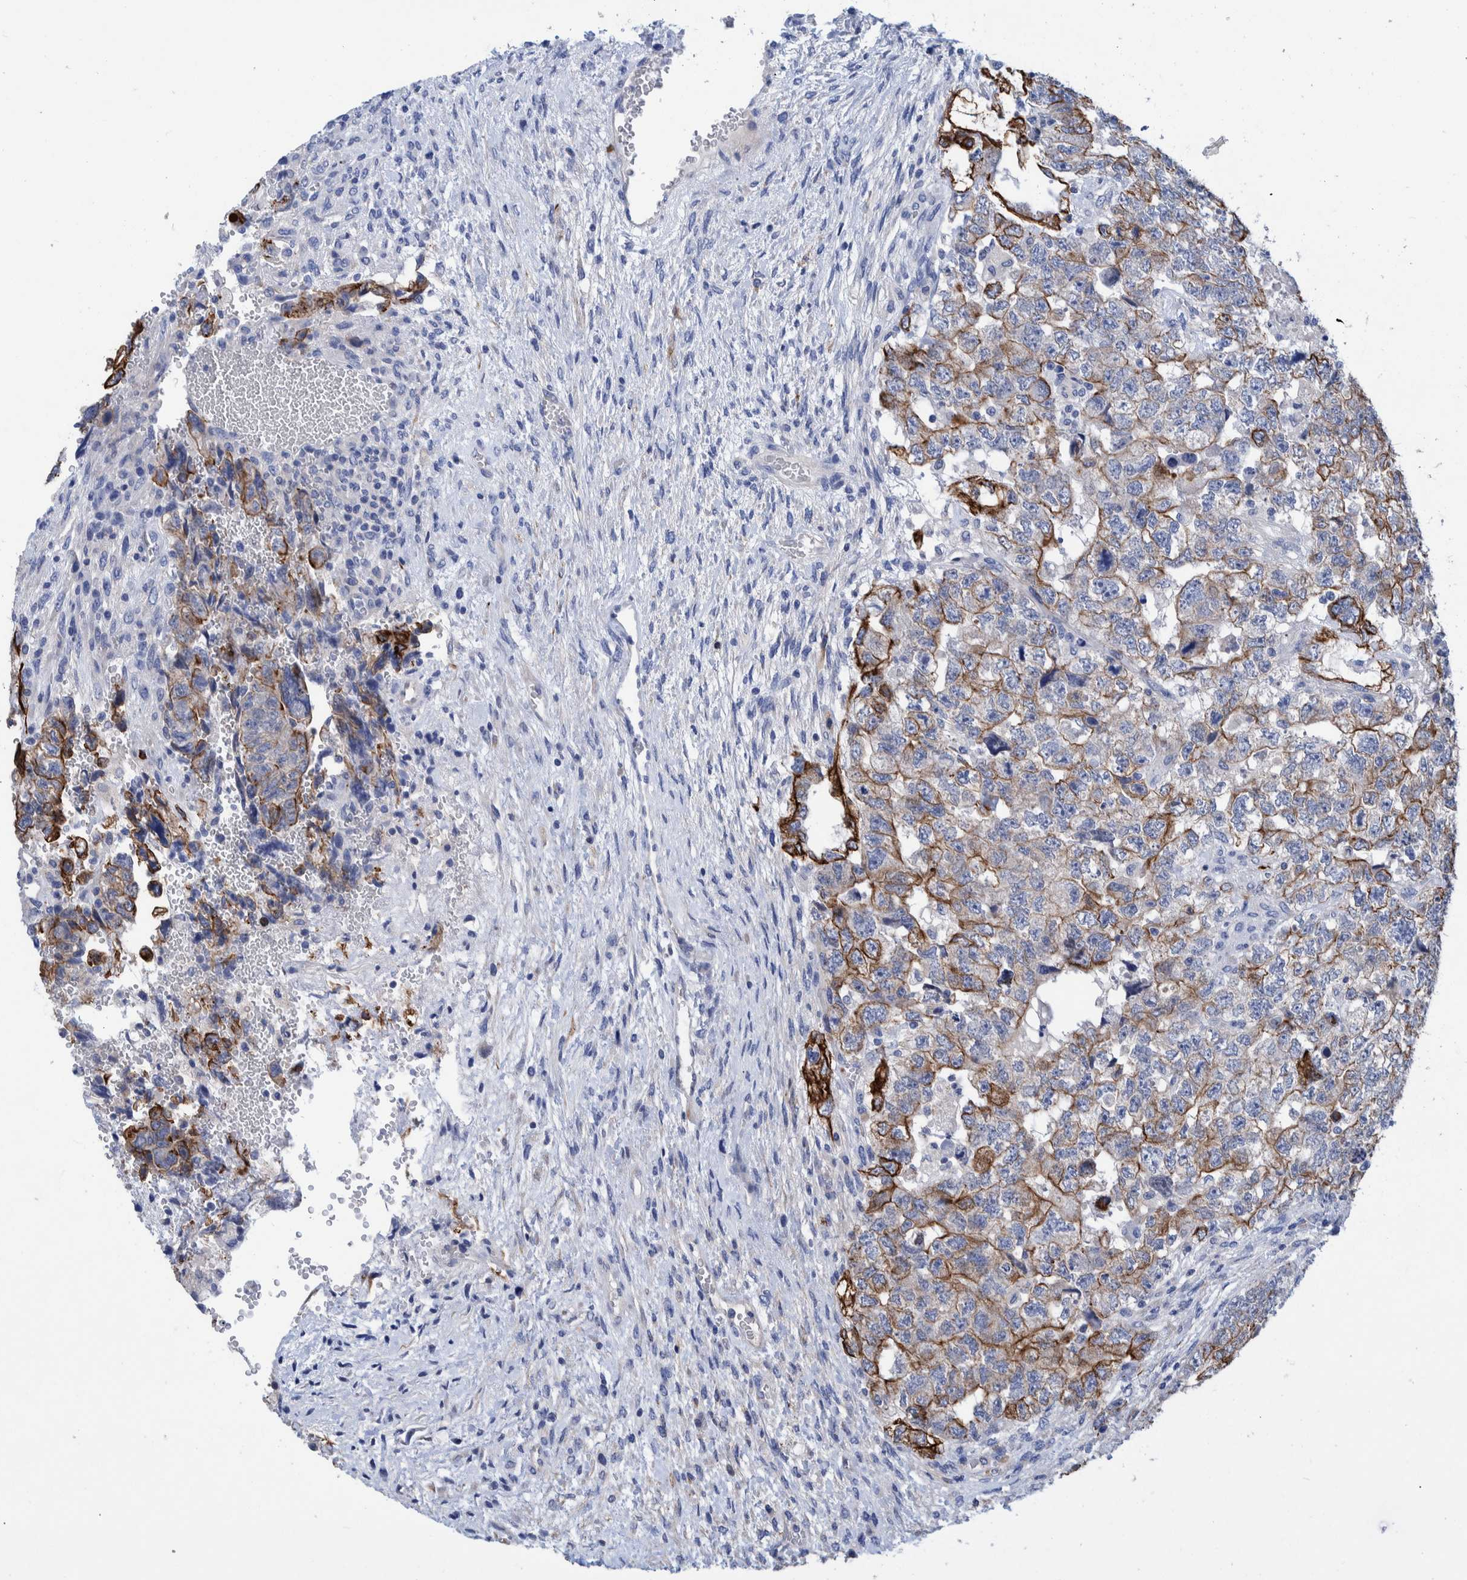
{"staining": {"intensity": "moderate", "quantity": "25%-75%", "location": "cytoplasmic/membranous"}, "tissue": "testis cancer", "cell_type": "Tumor cells", "image_type": "cancer", "snomed": [{"axis": "morphology", "description": "Carcinoma, Embryonal, NOS"}, {"axis": "topography", "description": "Testis"}], "caption": "Immunohistochemical staining of testis cancer (embryonal carcinoma) exhibits moderate cytoplasmic/membranous protein positivity in approximately 25%-75% of tumor cells.", "gene": "MKS1", "patient": {"sex": "male", "age": 36}}